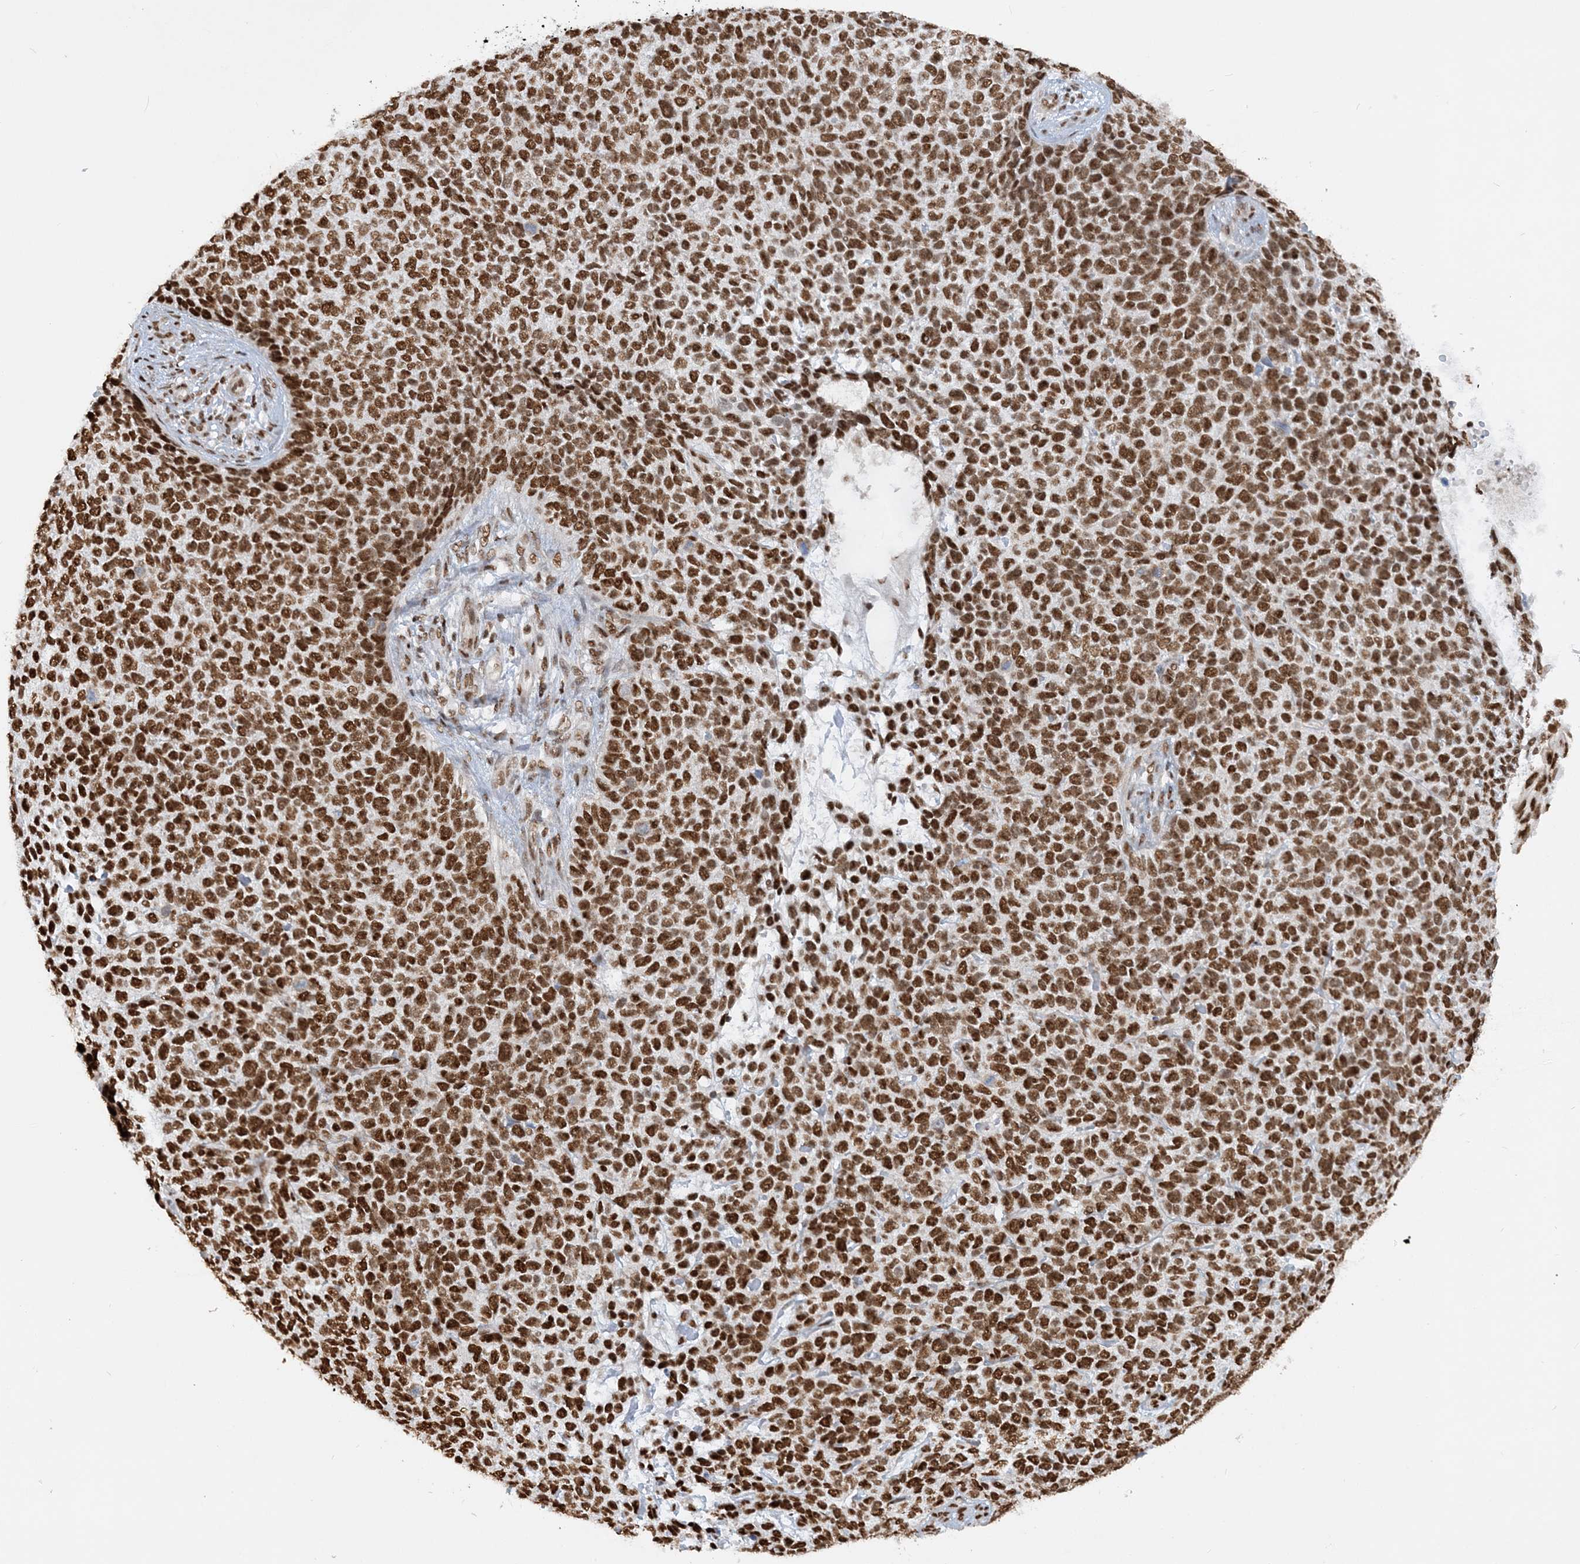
{"staining": {"intensity": "strong", "quantity": ">75%", "location": "nuclear"}, "tissue": "skin cancer", "cell_type": "Tumor cells", "image_type": "cancer", "snomed": [{"axis": "morphology", "description": "Basal cell carcinoma"}, {"axis": "topography", "description": "Skin"}], "caption": "Human basal cell carcinoma (skin) stained for a protein (brown) demonstrates strong nuclear positive expression in approximately >75% of tumor cells.", "gene": "DELE1", "patient": {"sex": "female", "age": 84}}